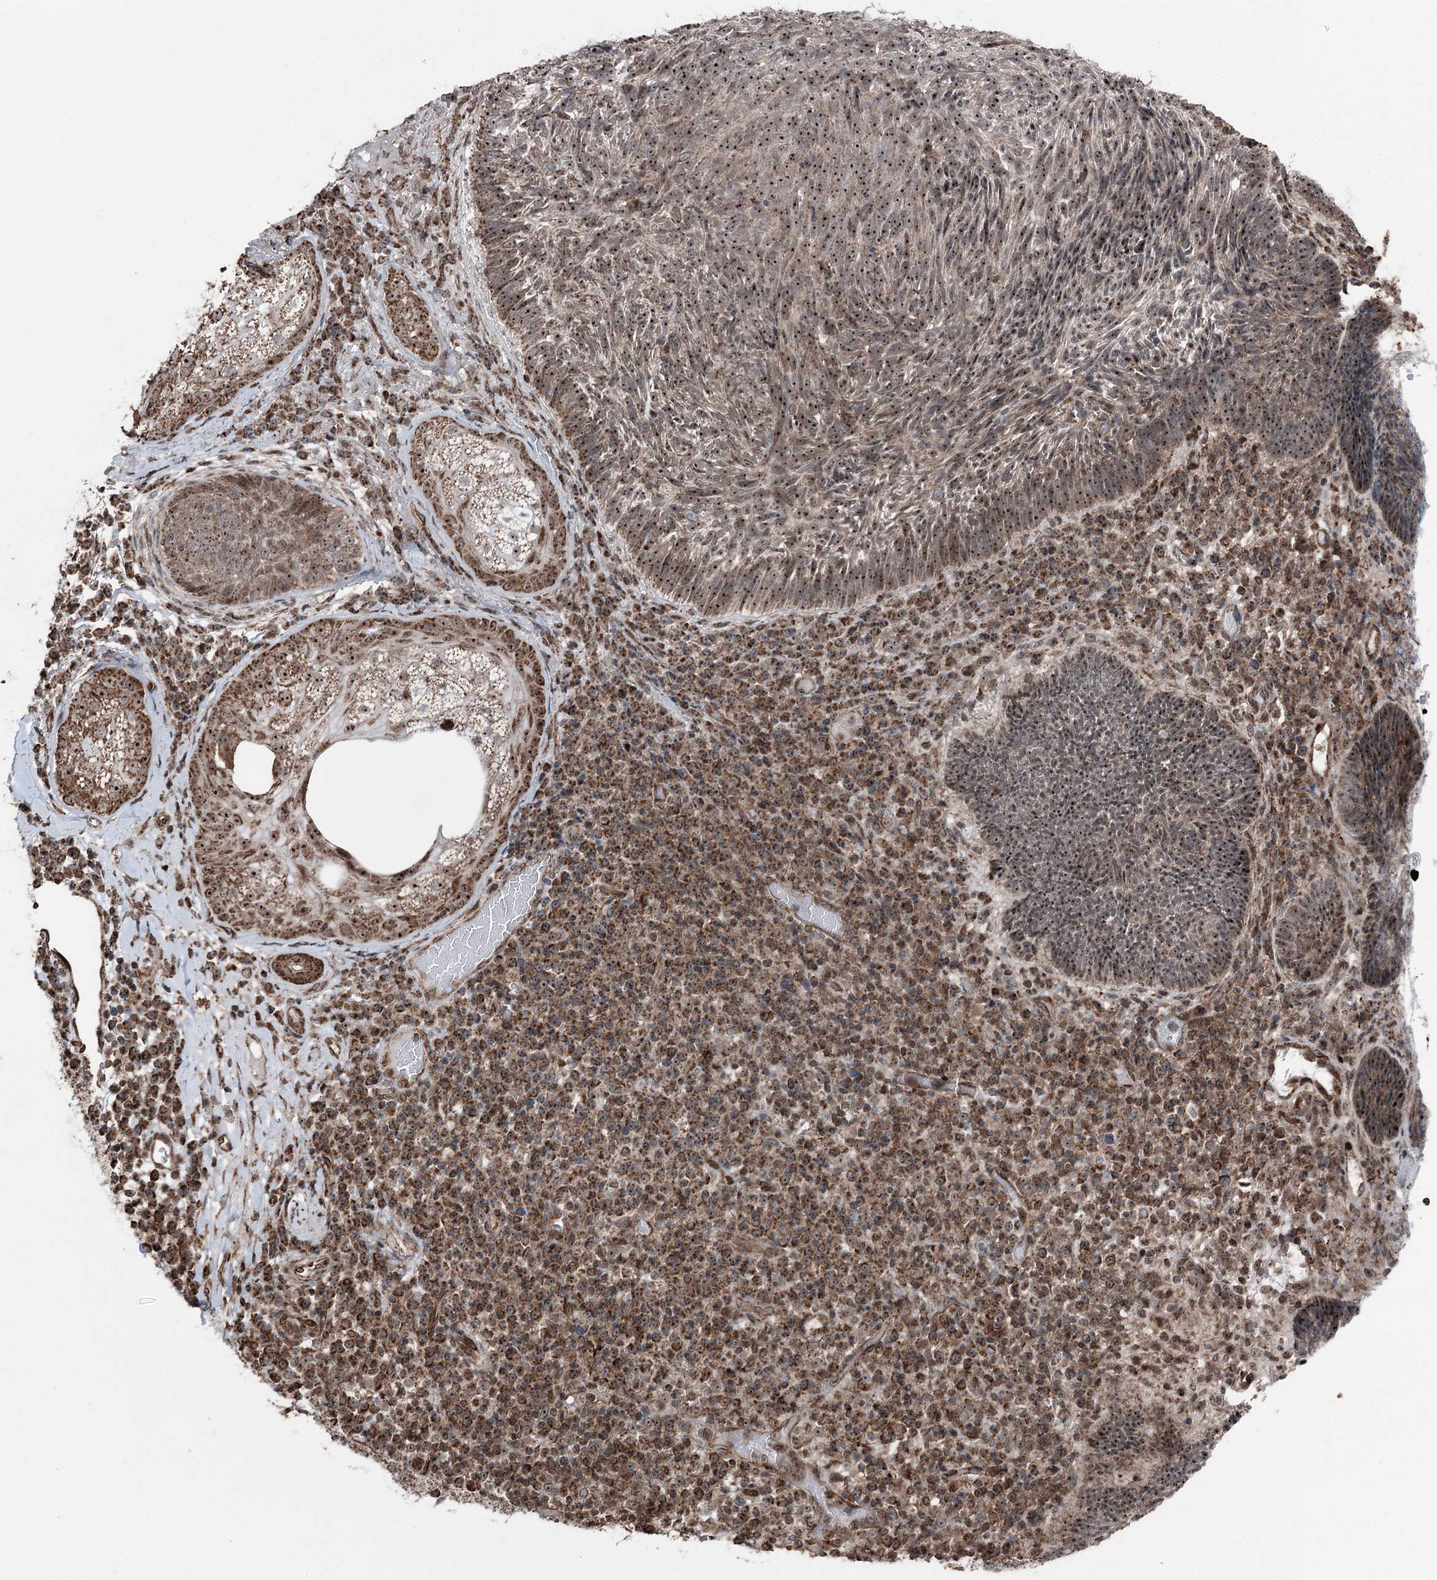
{"staining": {"intensity": "moderate", "quantity": ">75%", "location": "cytoplasmic/membranous,nuclear"}, "tissue": "skin cancer", "cell_type": "Tumor cells", "image_type": "cancer", "snomed": [{"axis": "morphology", "description": "Basal cell carcinoma"}, {"axis": "topography", "description": "Skin"}], "caption": "Immunohistochemistry (IHC) photomicrograph of neoplastic tissue: human skin cancer stained using IHC demonstrates medium levels of moderate protein expression localized specifically in the cytoplasmic/membranous and nuclear of tumor cells, appearing as a cytoplasmic/membranous and nuclear brown color.", "gene": "STEEP1", "patient": {"sex": "male", "age": 88}}